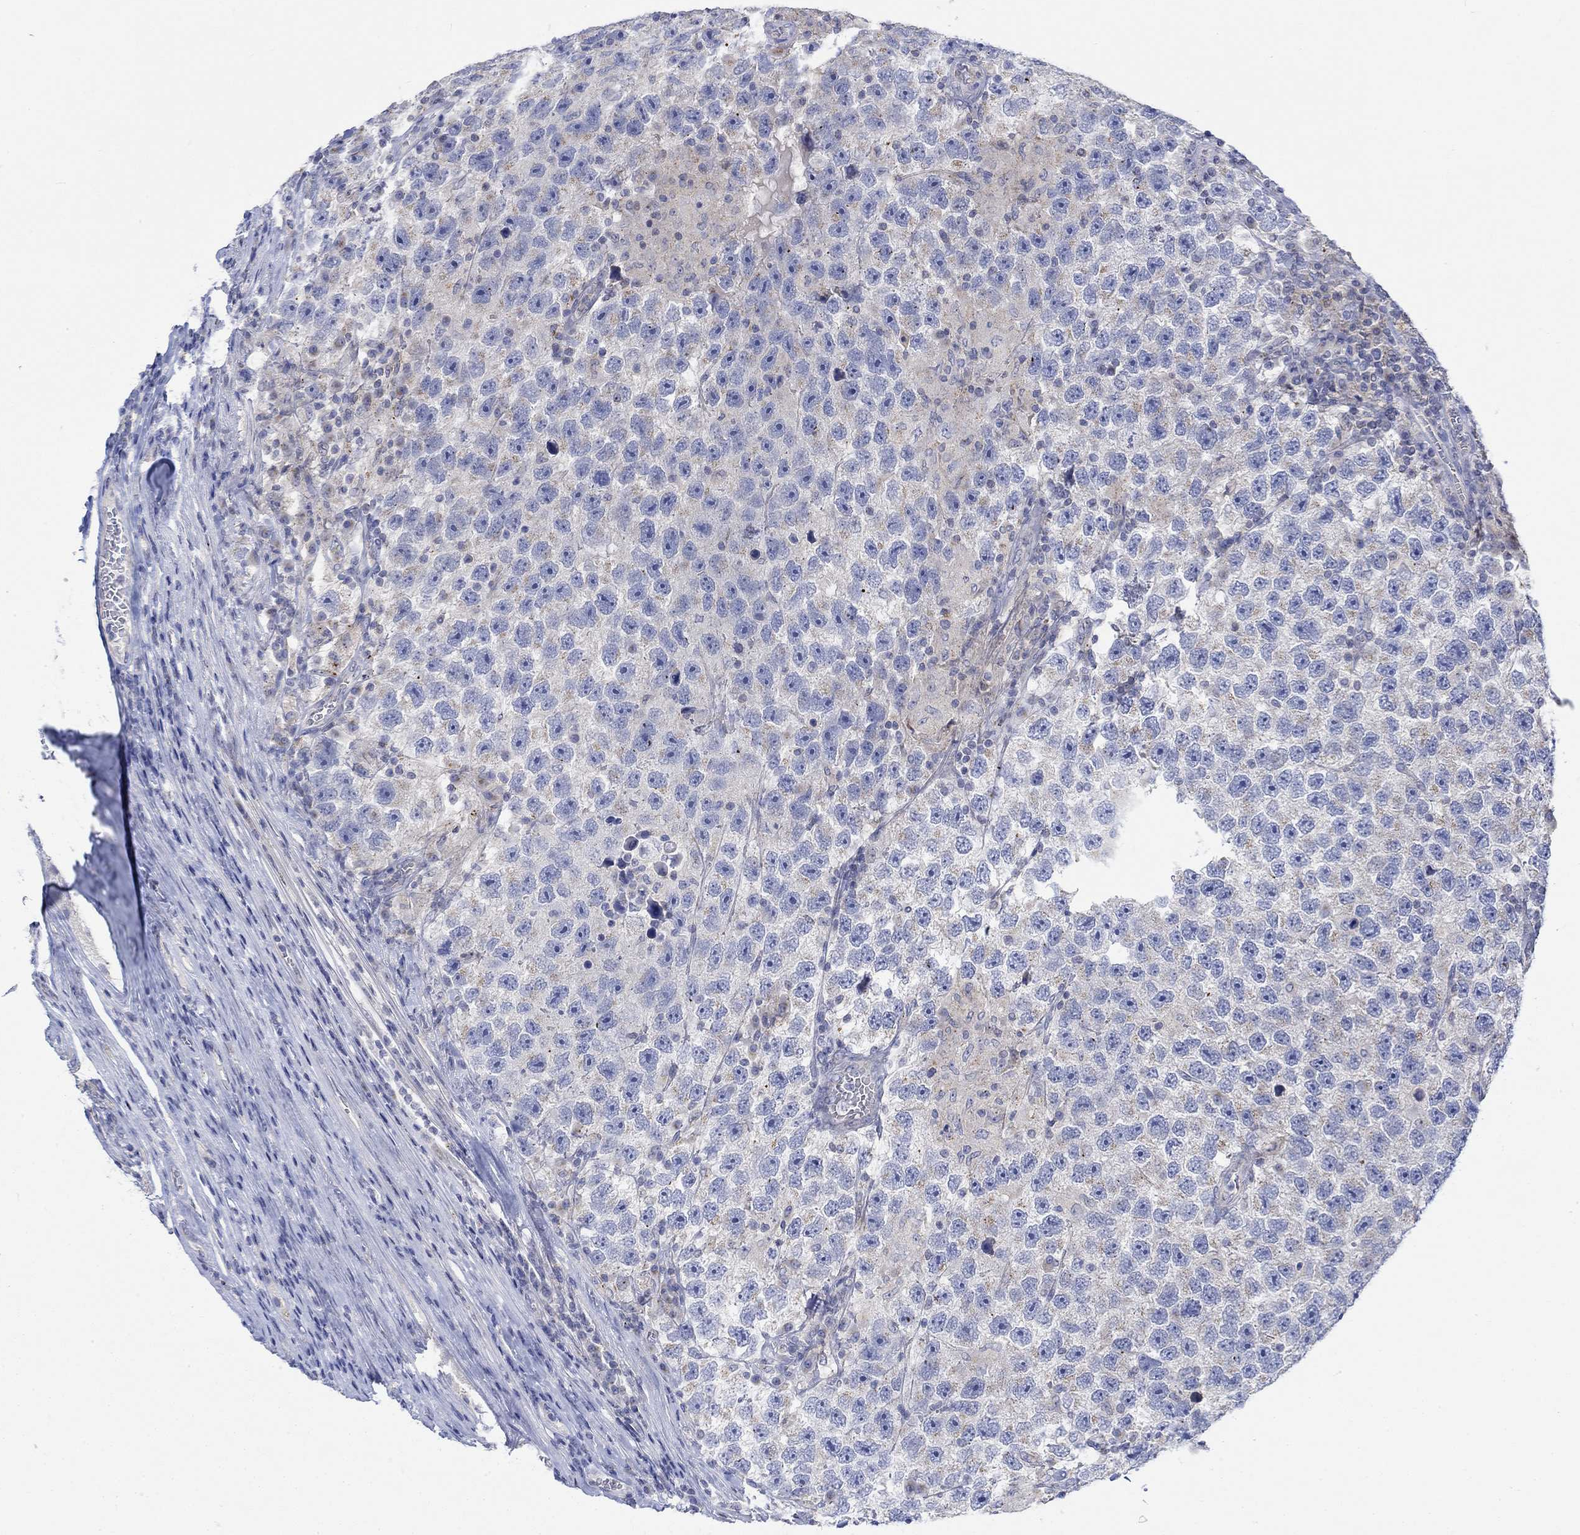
{"staining": {"intensity": "negative", "quantity": "none", "location": "none"}, "tissue": "testis cancer", "cell_type": "Tumor cells", "image_type": "cancer", "snomed": [{"axis": "morphology", "description": "Seminoma, NOS"}, {"axis": "topography", "description": "Testis"}], "caption": "Testis cancer (seminoma) stained for a protein using immunohistochemistry displays no staining tumor cells.", "gene": "NAV3", "patient": {"sex": "male", "age": 26}}